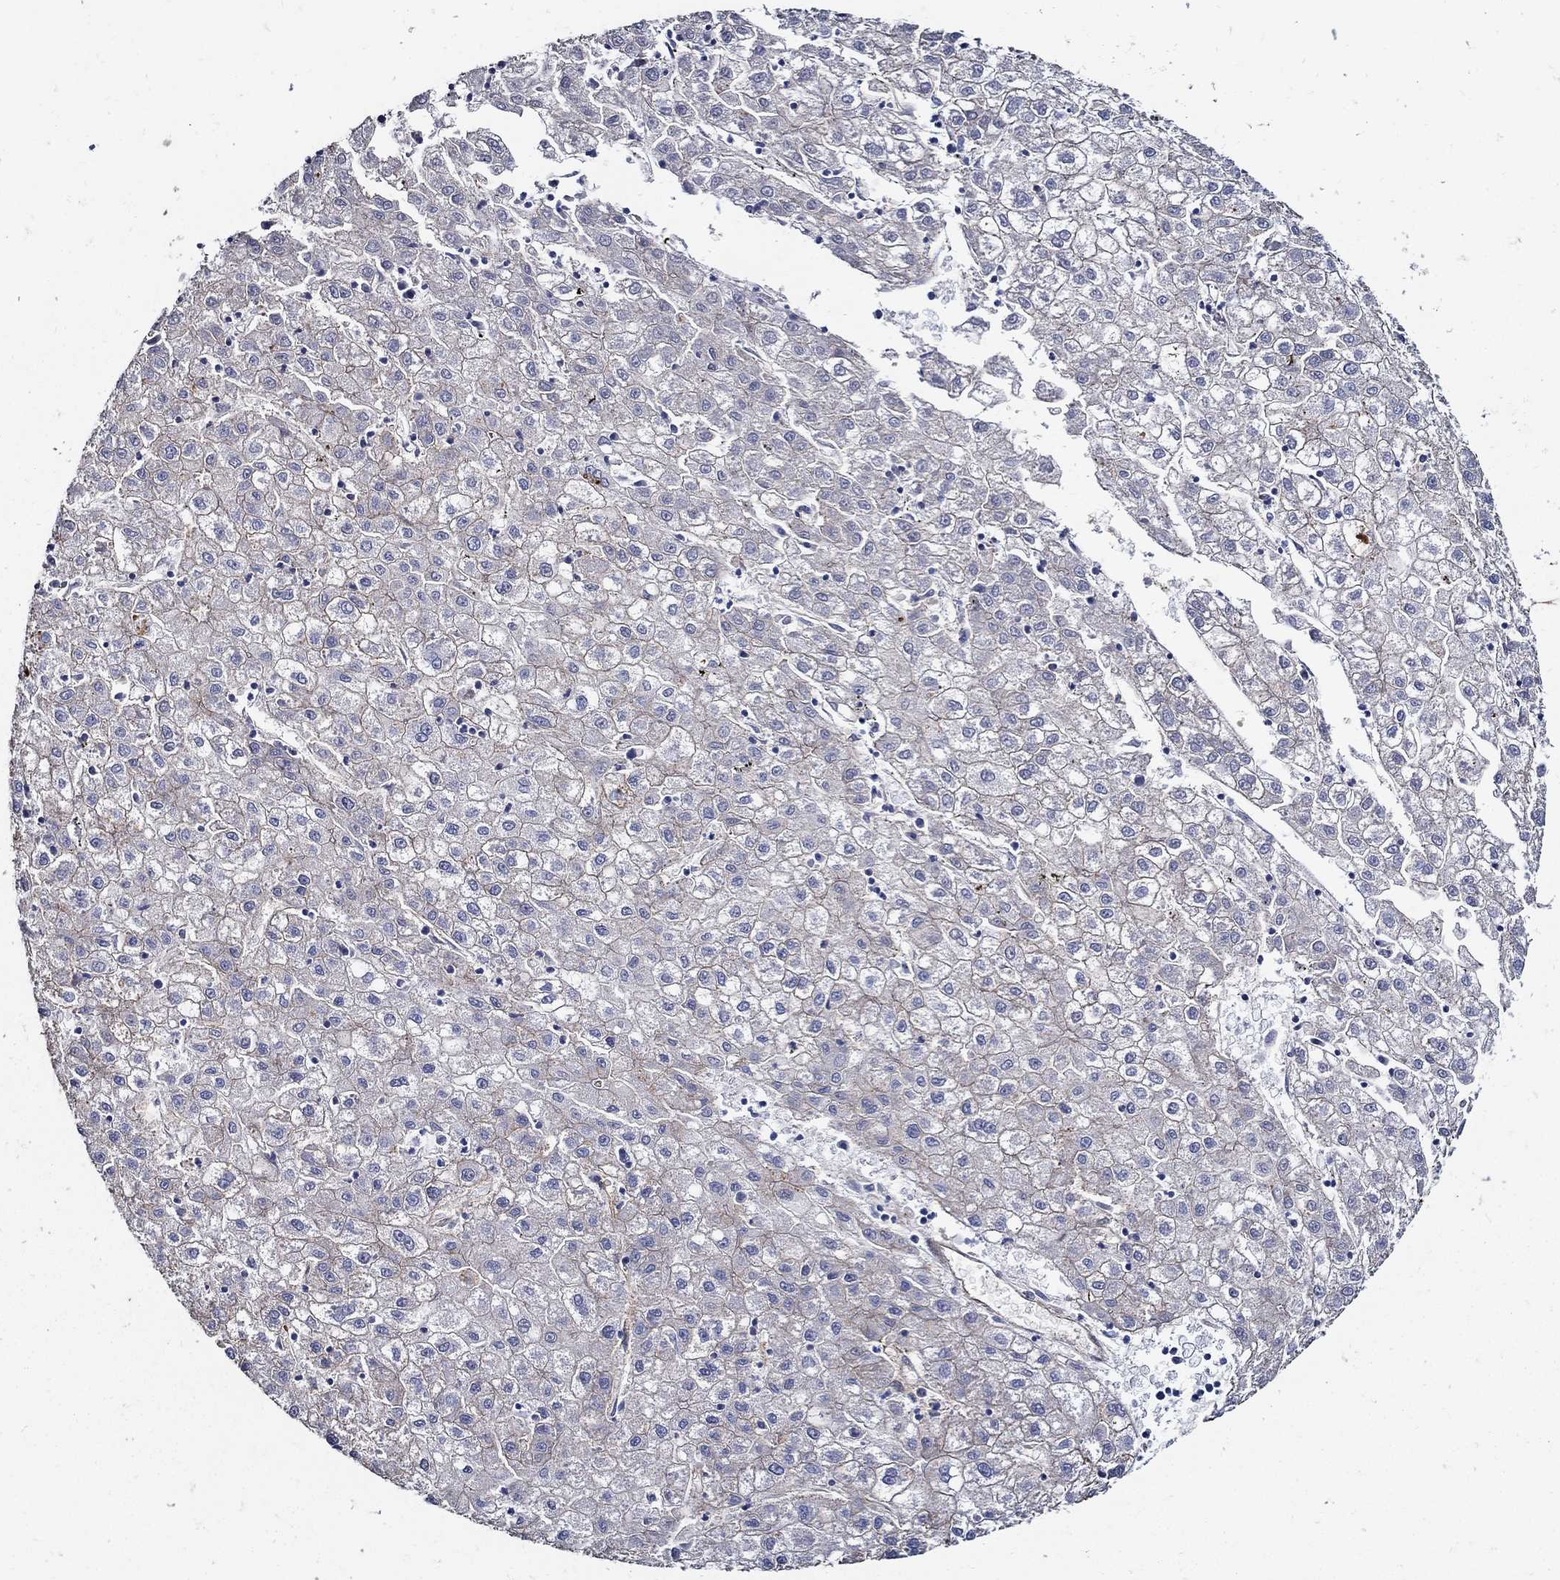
{"staining": {"intensity": "negative", "quantity": "none", "location": "none"}, "tissue": "liver cancer", "cell_type": "Tumor cells", "image_type": "cancer", "snomed": [{"axis": "morphology", "description": "Carcinoma, Hepatocellular, NOS"}, {"axis": "topography", "description": "Liver"}], "caption": "Tumor cells show no significant positivity in liver cancer.", "gene": "APBB3", "patient": {"sex": "male", "age": 72}}